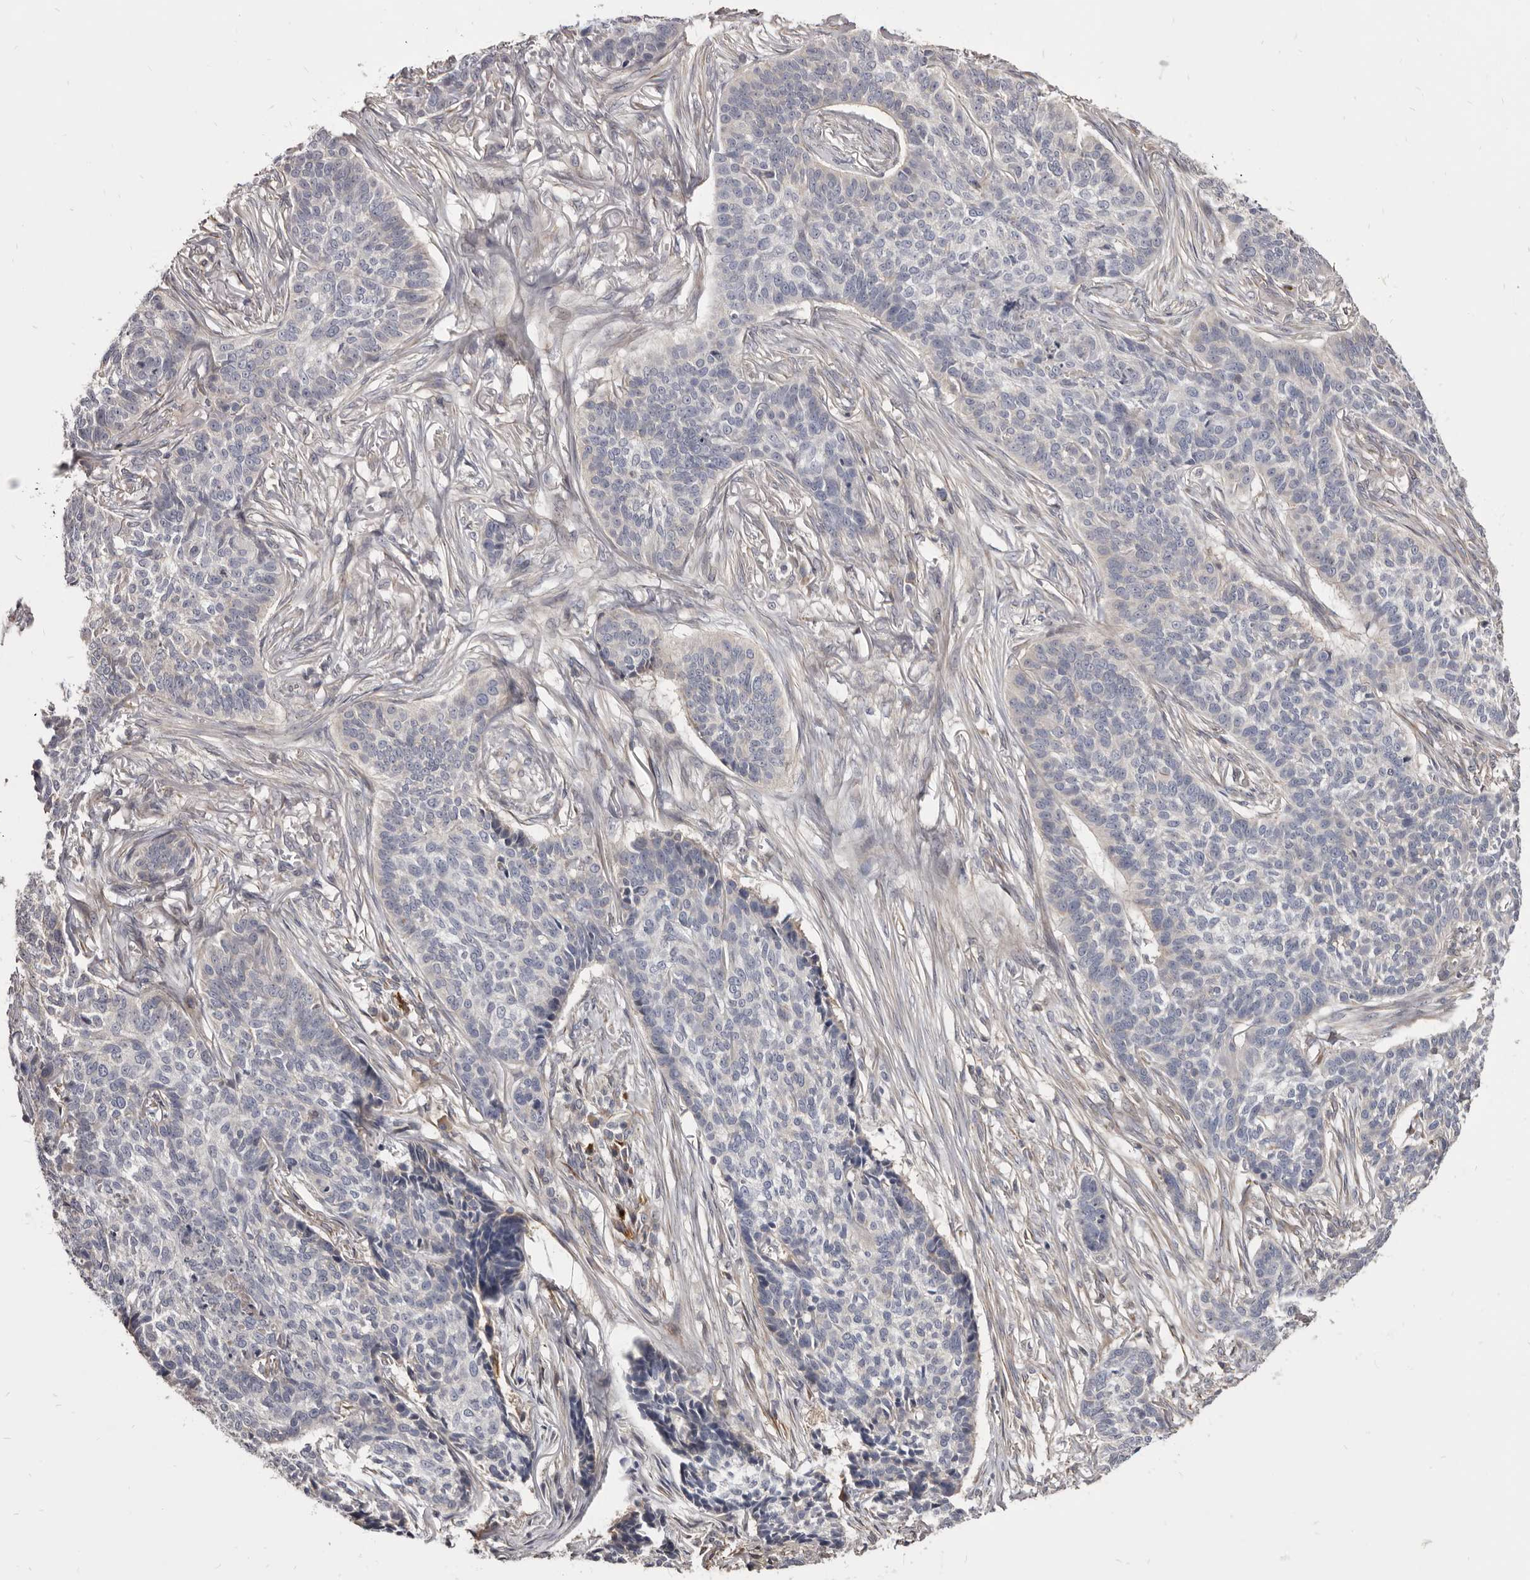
{"staining": {"intensity": "negative", "quantity": "none", "location": "none"}, "tissue": "skin cancer", "cell_type": "Tumor cells", "image_type": "cancer", "snomed": [{"axis": "morphology", "description": "Basal cell carcinoma"}, {"axis": "topography", "description": "Skin"}], "caption": "DAB (3,3'-diaminobenzidine) immunohistochemical staining of skin cancer shows no significant positivity in tumor cells.", "gene": "FAS", "patient": {"sex": "male", "age": 85}}